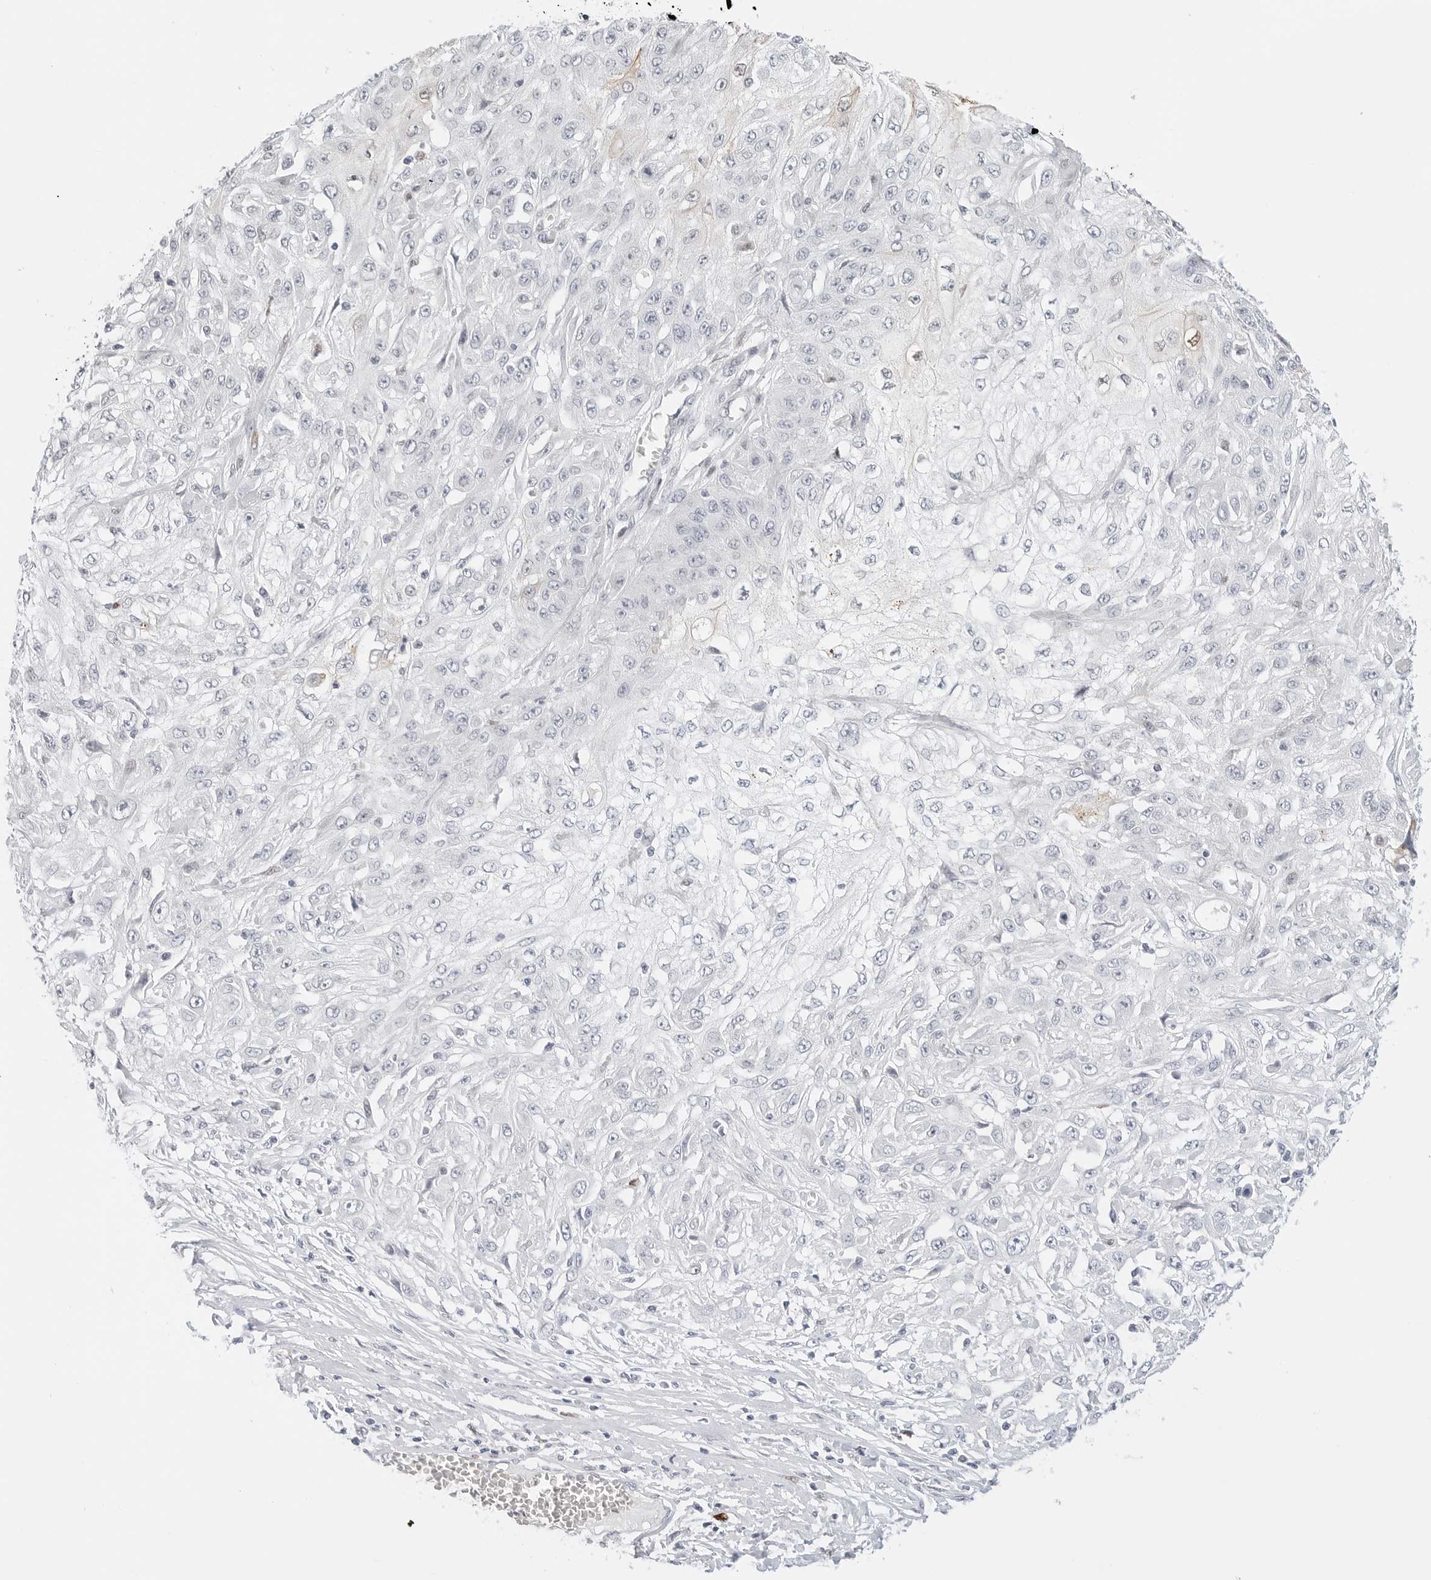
{"staining": {"intensity": "negative", "quantity": "none", "location": "none"}, "tissue": "skin cancer", "cell_type": "Tumor cells", "image_type": "cancer", "snomed": [{"axis": "morphology", "description": "Squamous cell carcinoma, NOS"}, {"axis": "morphology", "description": "Squamous cell carcinoma, metastatic, NOS"}, {"axis": "topography", "description": "Skin"}, {"axis": "topography", "description": "Lymph node"}], "caption": "High magnification brightfield microscopy of skin cancer (metastatic squamous cell carcinoma) stained with DAB (3,3'-diaminobenzidine) (brown) and counterstained with hematoxylin (blue): tumor cells show no significant positivity.", "gene": "SPIDR", "patient": {"sex": "male", "age": 75}}